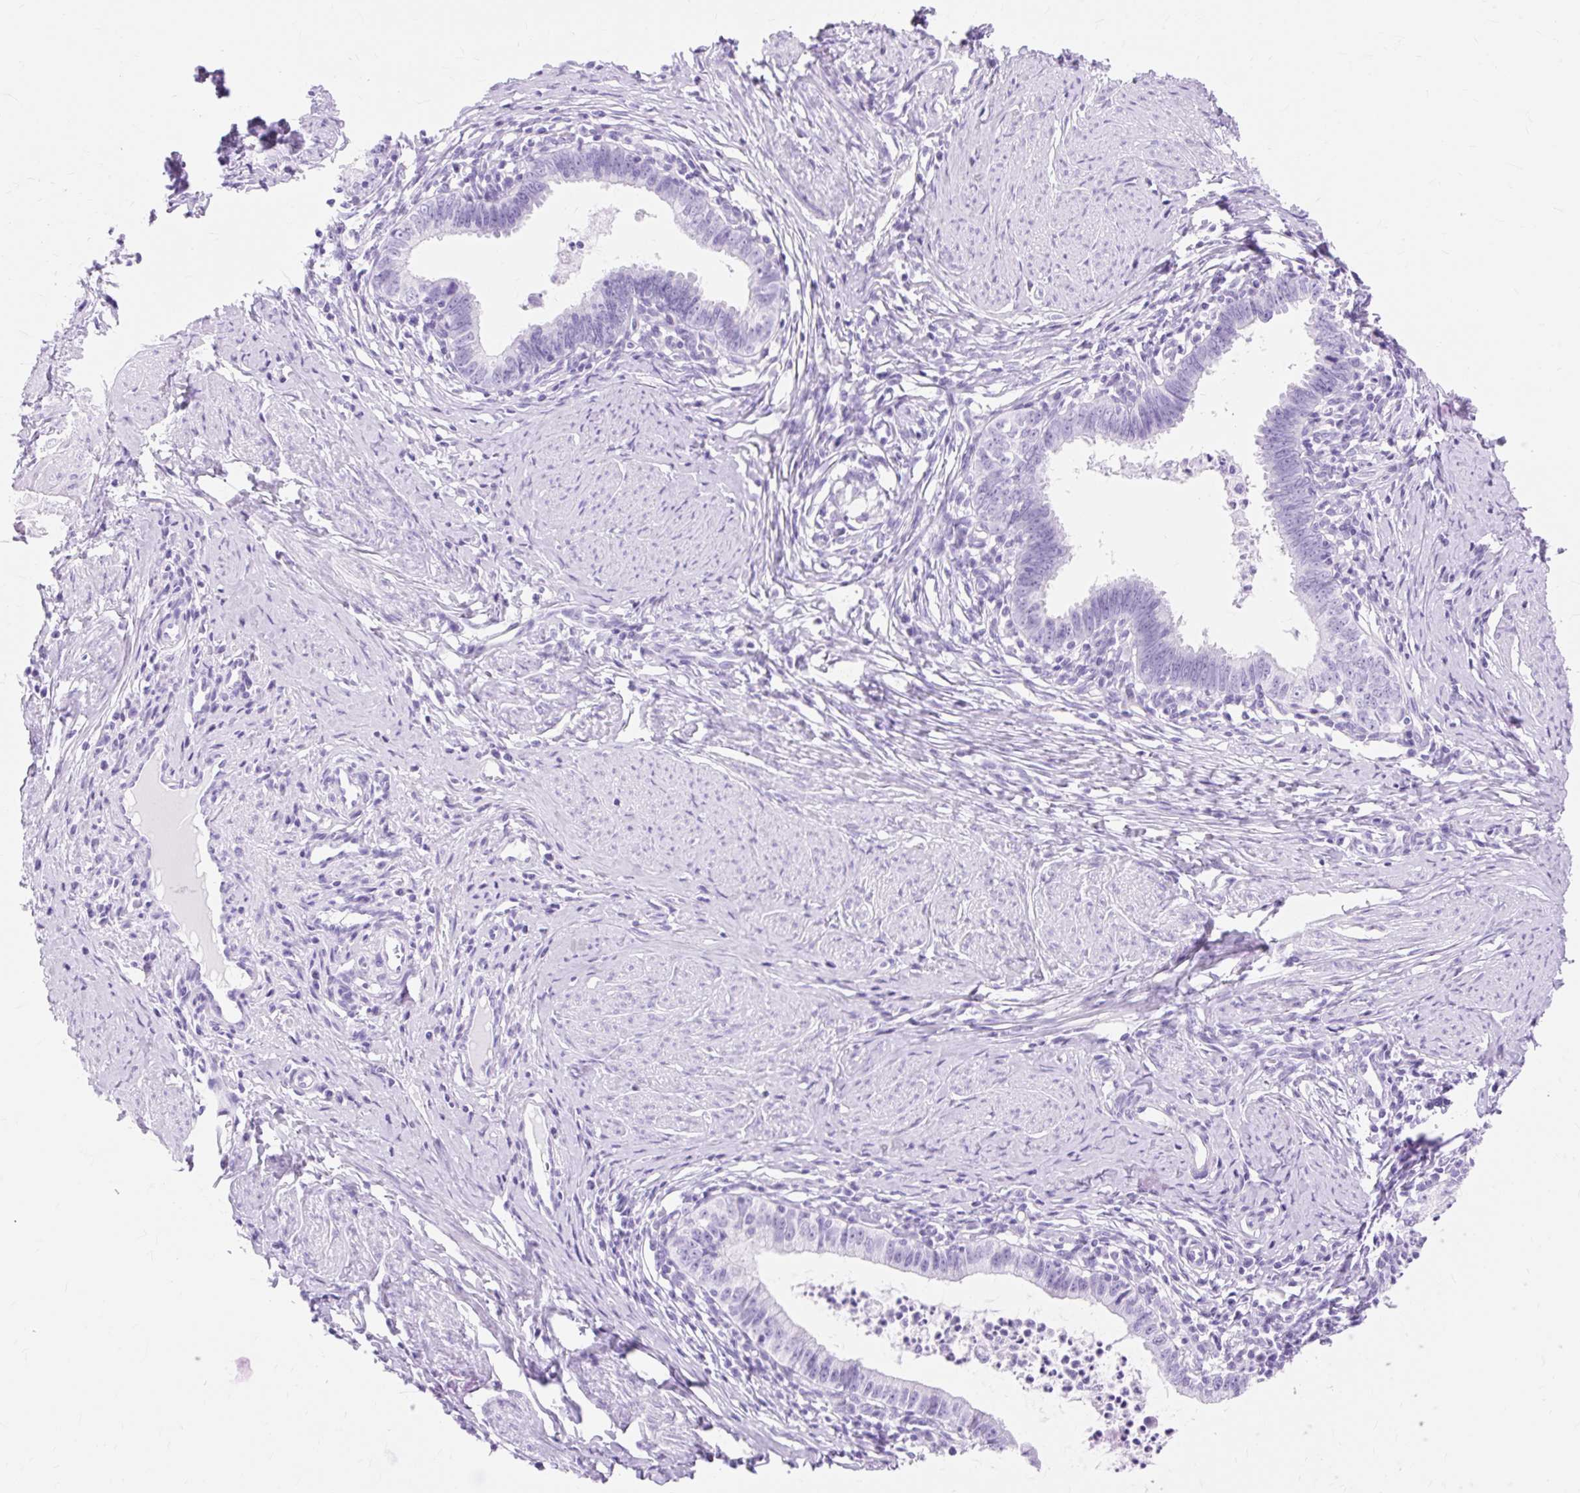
{"staining": {"intensity": "negative", "quantity": "none", "location": "none"}, "tissue": "cervical cancer", "cell_type": "Tumor cells", "image_type": "cancer", "snomed": [{"axis": "morphology", "description": "Adenocarcinoma, NOS"}, {"axis": "topography", "description": "Cervix"}], "caption": "This is an IHC image of human cervical adenocarcinoma. There is no positivity in tumor cells.", "gene": "MBP", "patient": {"sex": "female", "age": 36}}